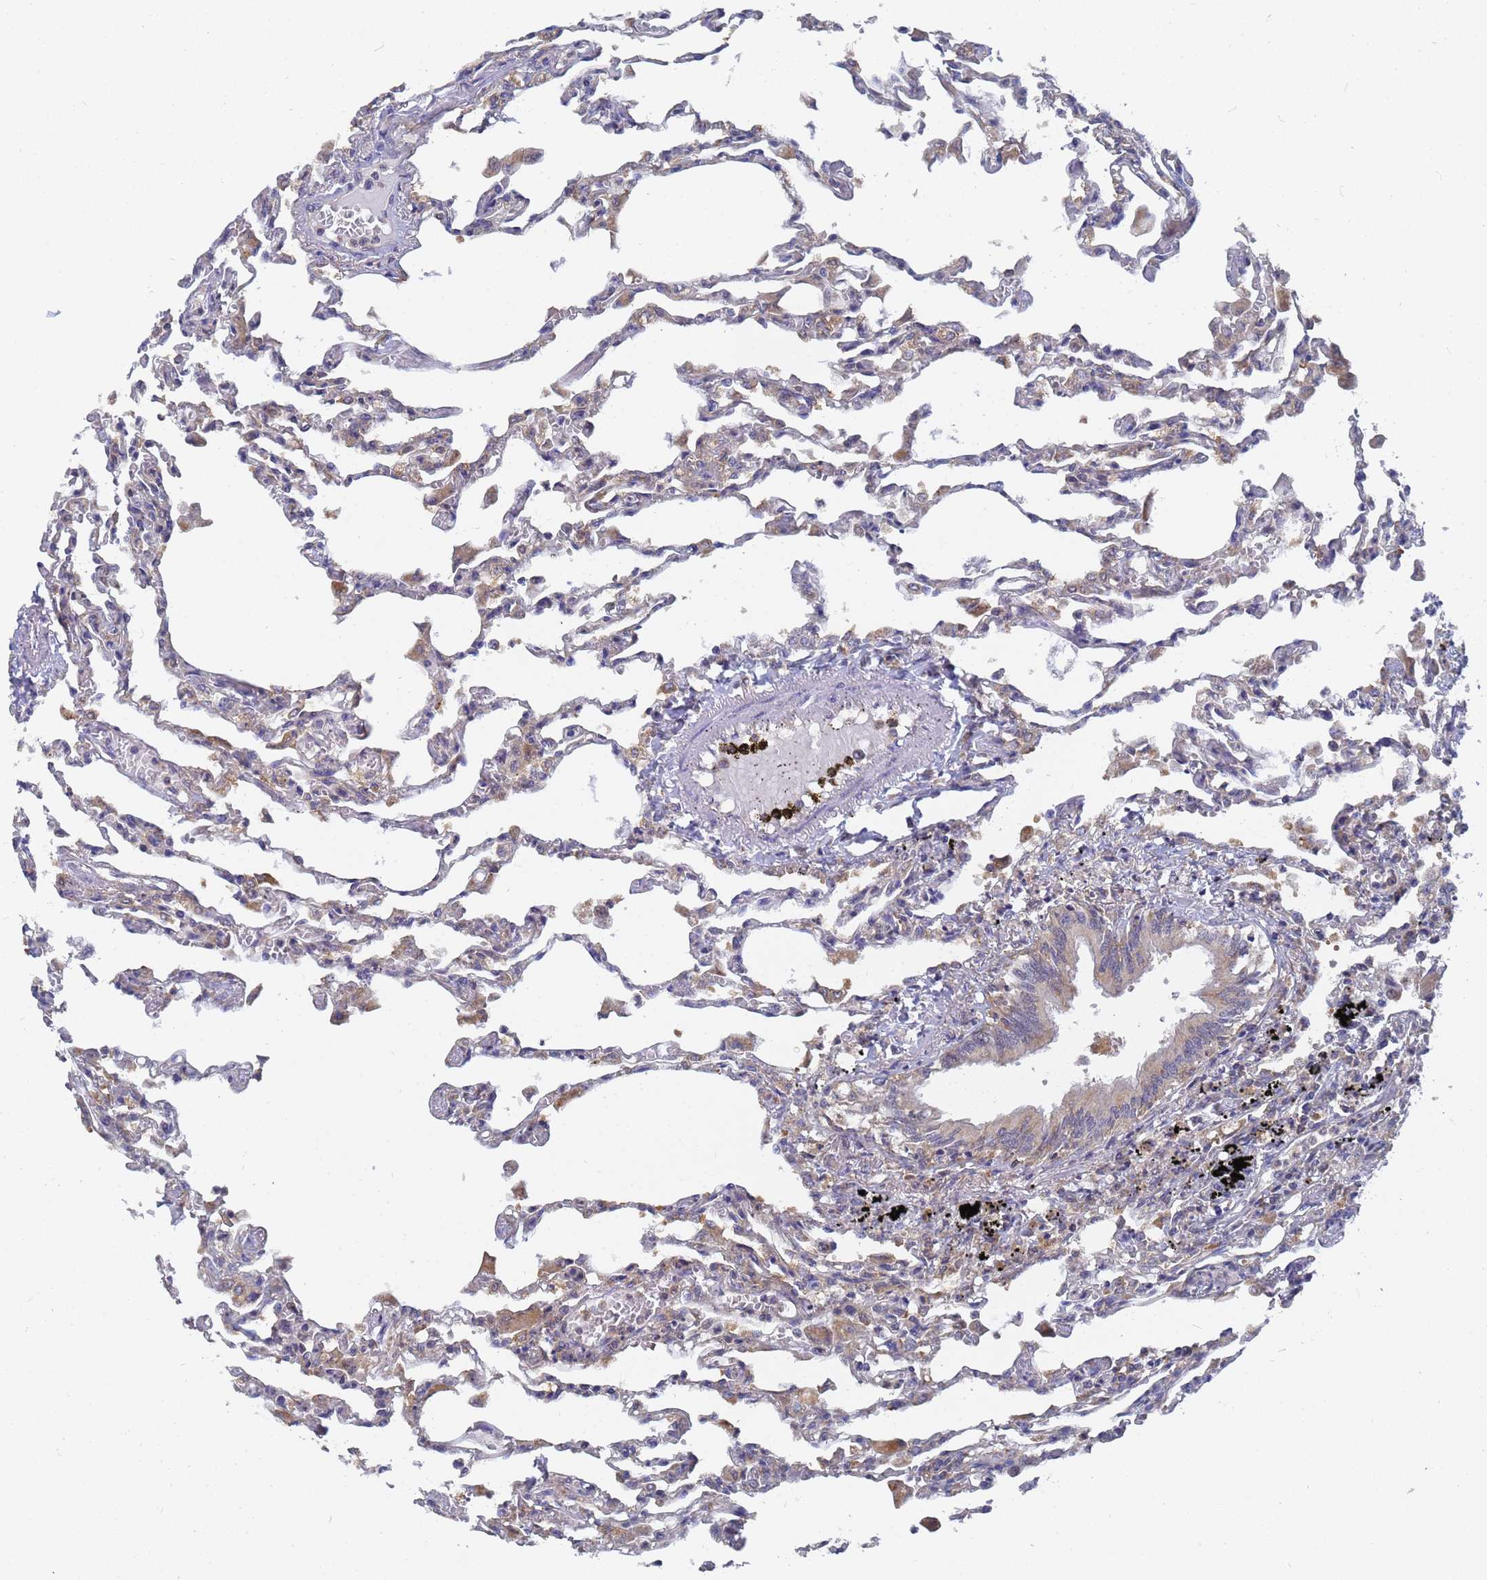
{"staining": {"intensity": "weak", "quantity": "25%-75%", "location": "cytoplasmic/membranous"}, "tissue": "lung", "cell_type": "Alveolar cells", "image_type": "normal", "snomed": [{"axis": "morphology", "description": "Normal tissue, NOS"}, {"axis": "topography", "description": "Bronchus"}, {"axis": "topography", "description": "Lung"}], "caption": "Weak cytoplasmic/membranous protein positivity is present in about 25%-75% of alveolar cells in lung. (Stains: DAB in brown, nuclei in blue, Microscopy: brightfield microscopy at high magnification).", "gene": "ALS2CL", "patient": {"sex": "female", "age": 49}}